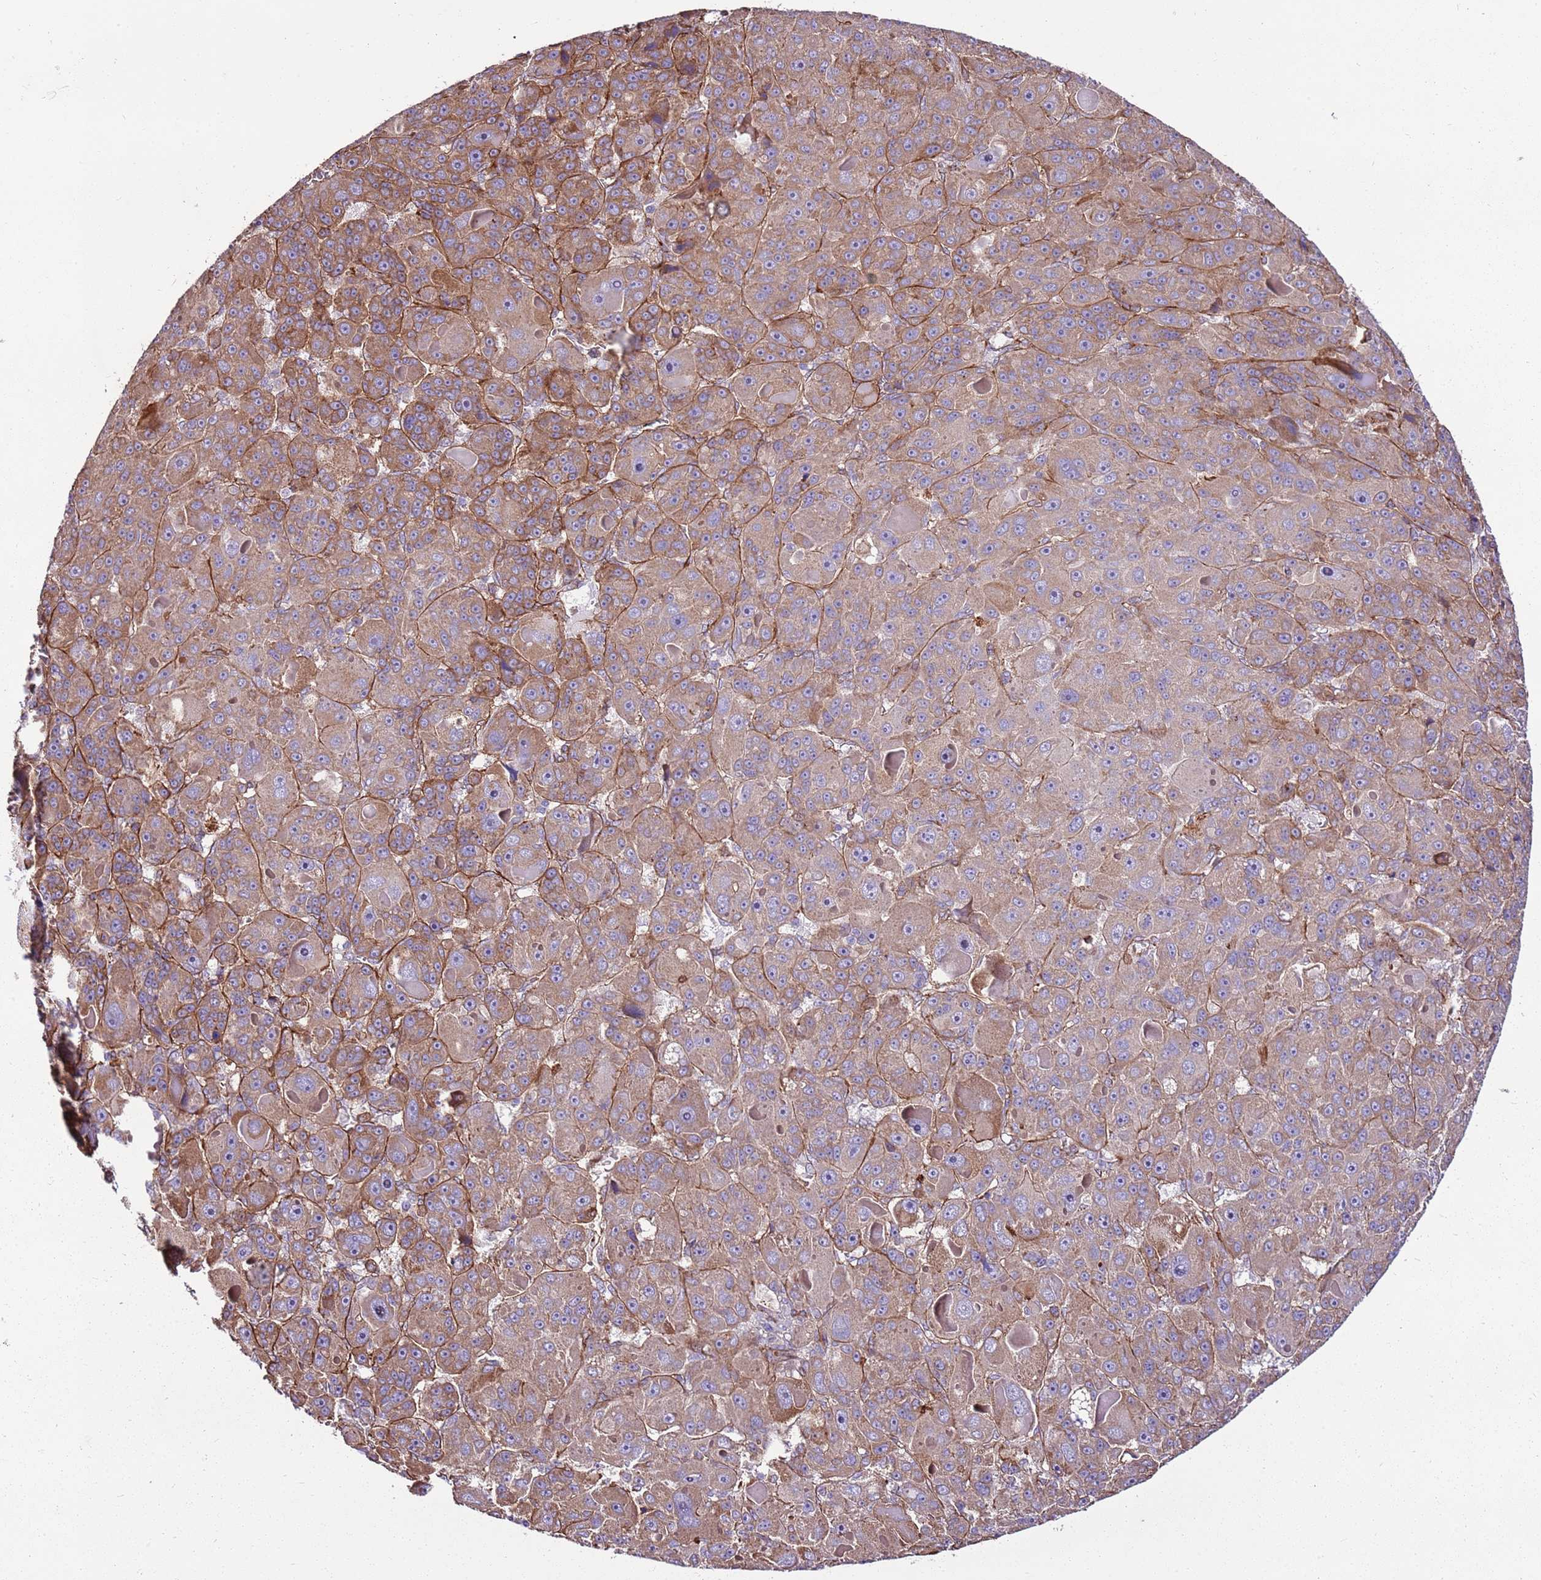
{"staining": {"intensity": "moderate", "quantity": "25%-75%", "location": "cytoplasmic/membranous"}, "tissue": "liver cancer", "cell_type": "Tumor cells", "image_type": "cancer", "snomed": [{"axis": "morphology", "description": "Carcinoma, Hepatocellular, NOS"}, {"axis": "topography", "description": "Liver"}], "caption": "This is an image of IHC staining of liver cancer (hepatocellular carcinoma), which shows moderate positivity in the cytoplasmic/membranous of tumor cells.", "gene": "ZNF827", "patient": {"sex": "male", "age": 76}}